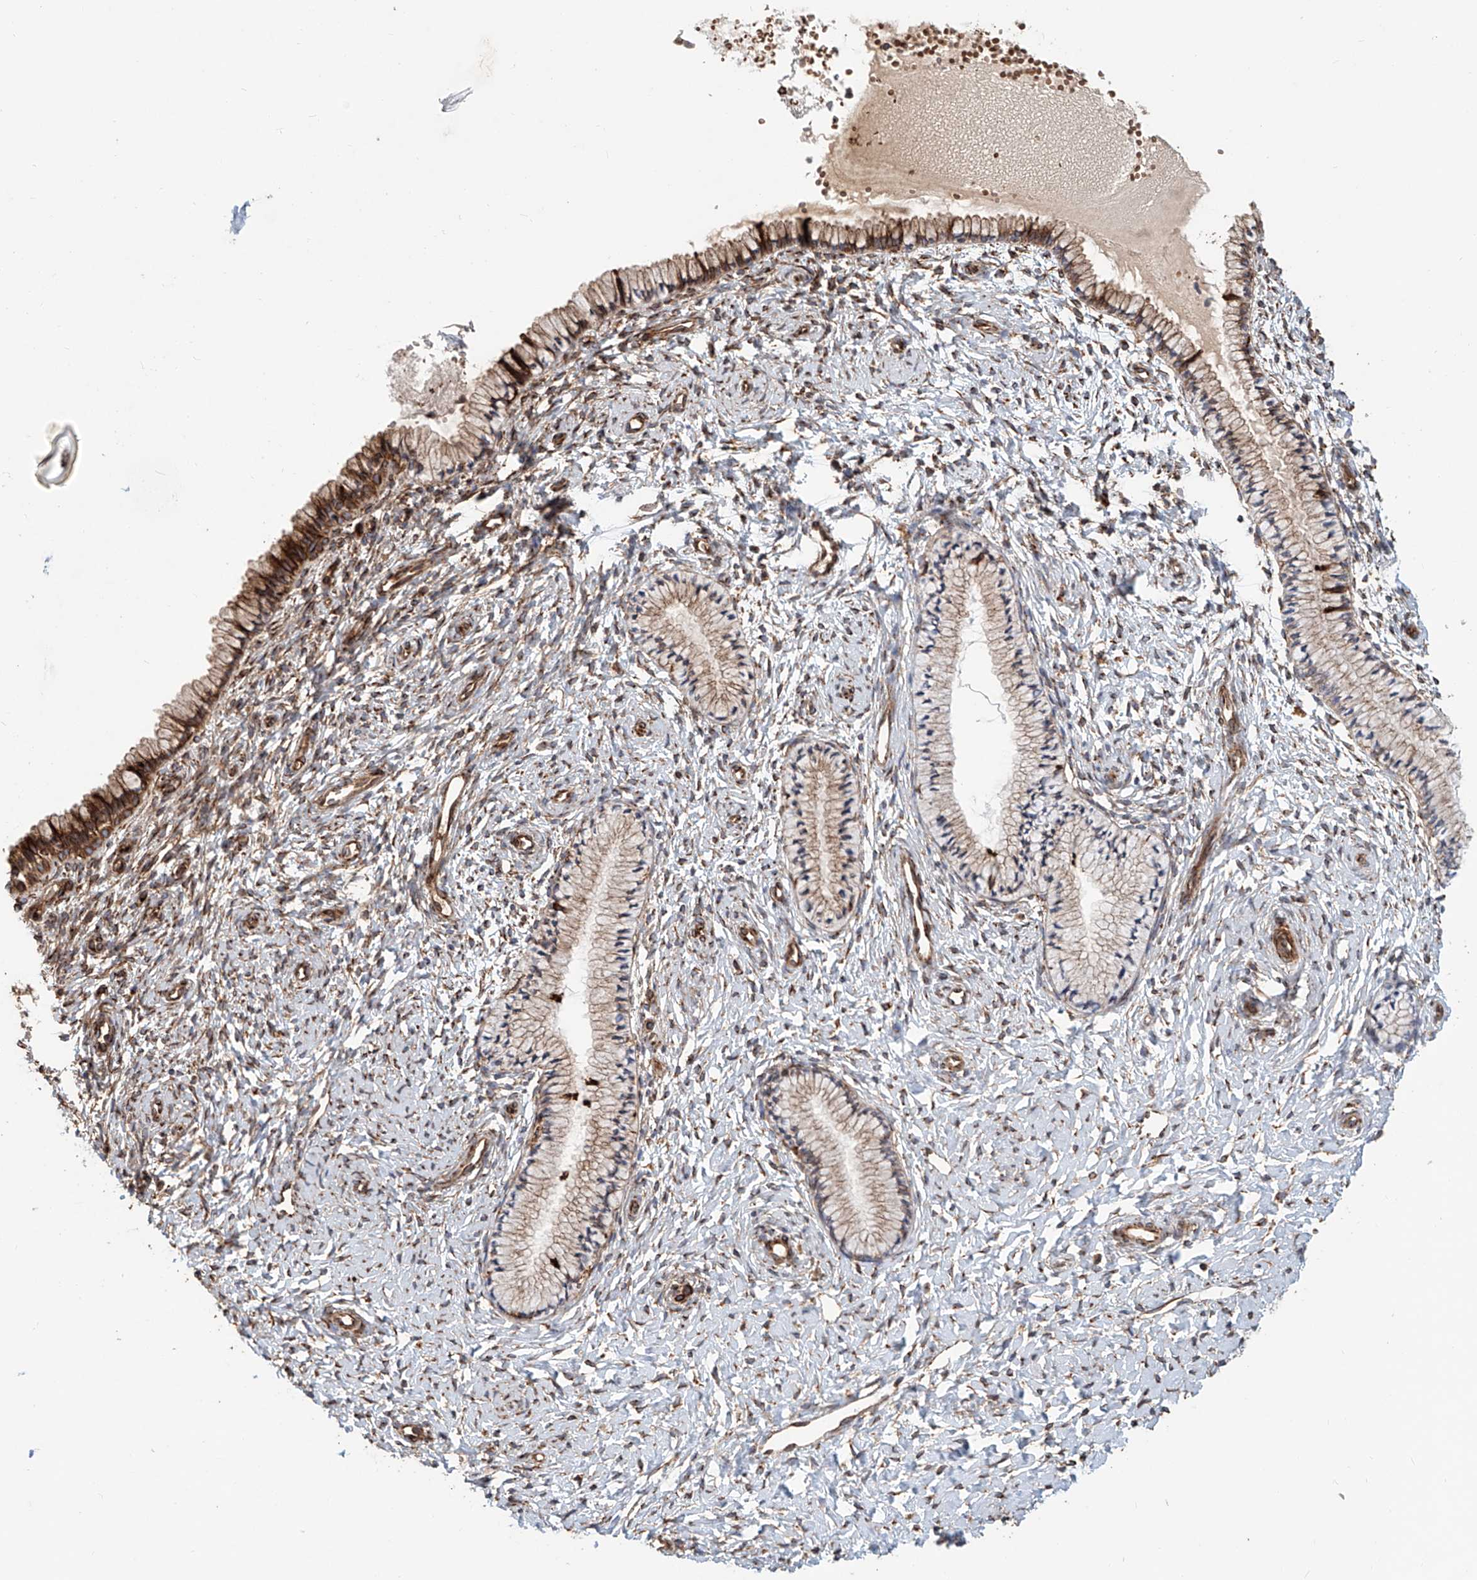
{"staining": {"intensity": "strong", "quantity": "<25%", "location": "cytoplasmic/membranous"}, "tissue": "cervix", "cell_type": "Glandular cells", "image_type": "normal", "snomed": [{"axis": "morphology", "description": "Normal tissue, NOS"}, {"axis": "topography", "description": "Cervix"}], "caption": "High-magnification brightfield microscopy of unremarkable cervix stained with DAB (brown) and counterstained with hematoxylin (blue). glandular cells exhibit strong cytoplasmic/membranous staining is present in about<25% of cells. The staining is performed using DAB (3,3'-diaminobenzidine) brown chromogen to label protein expression. The nuclei are counter-stained blue using hematoxylin.", "gene": "HGSNAT", "patient": {"sex": "female", "age": 33}}